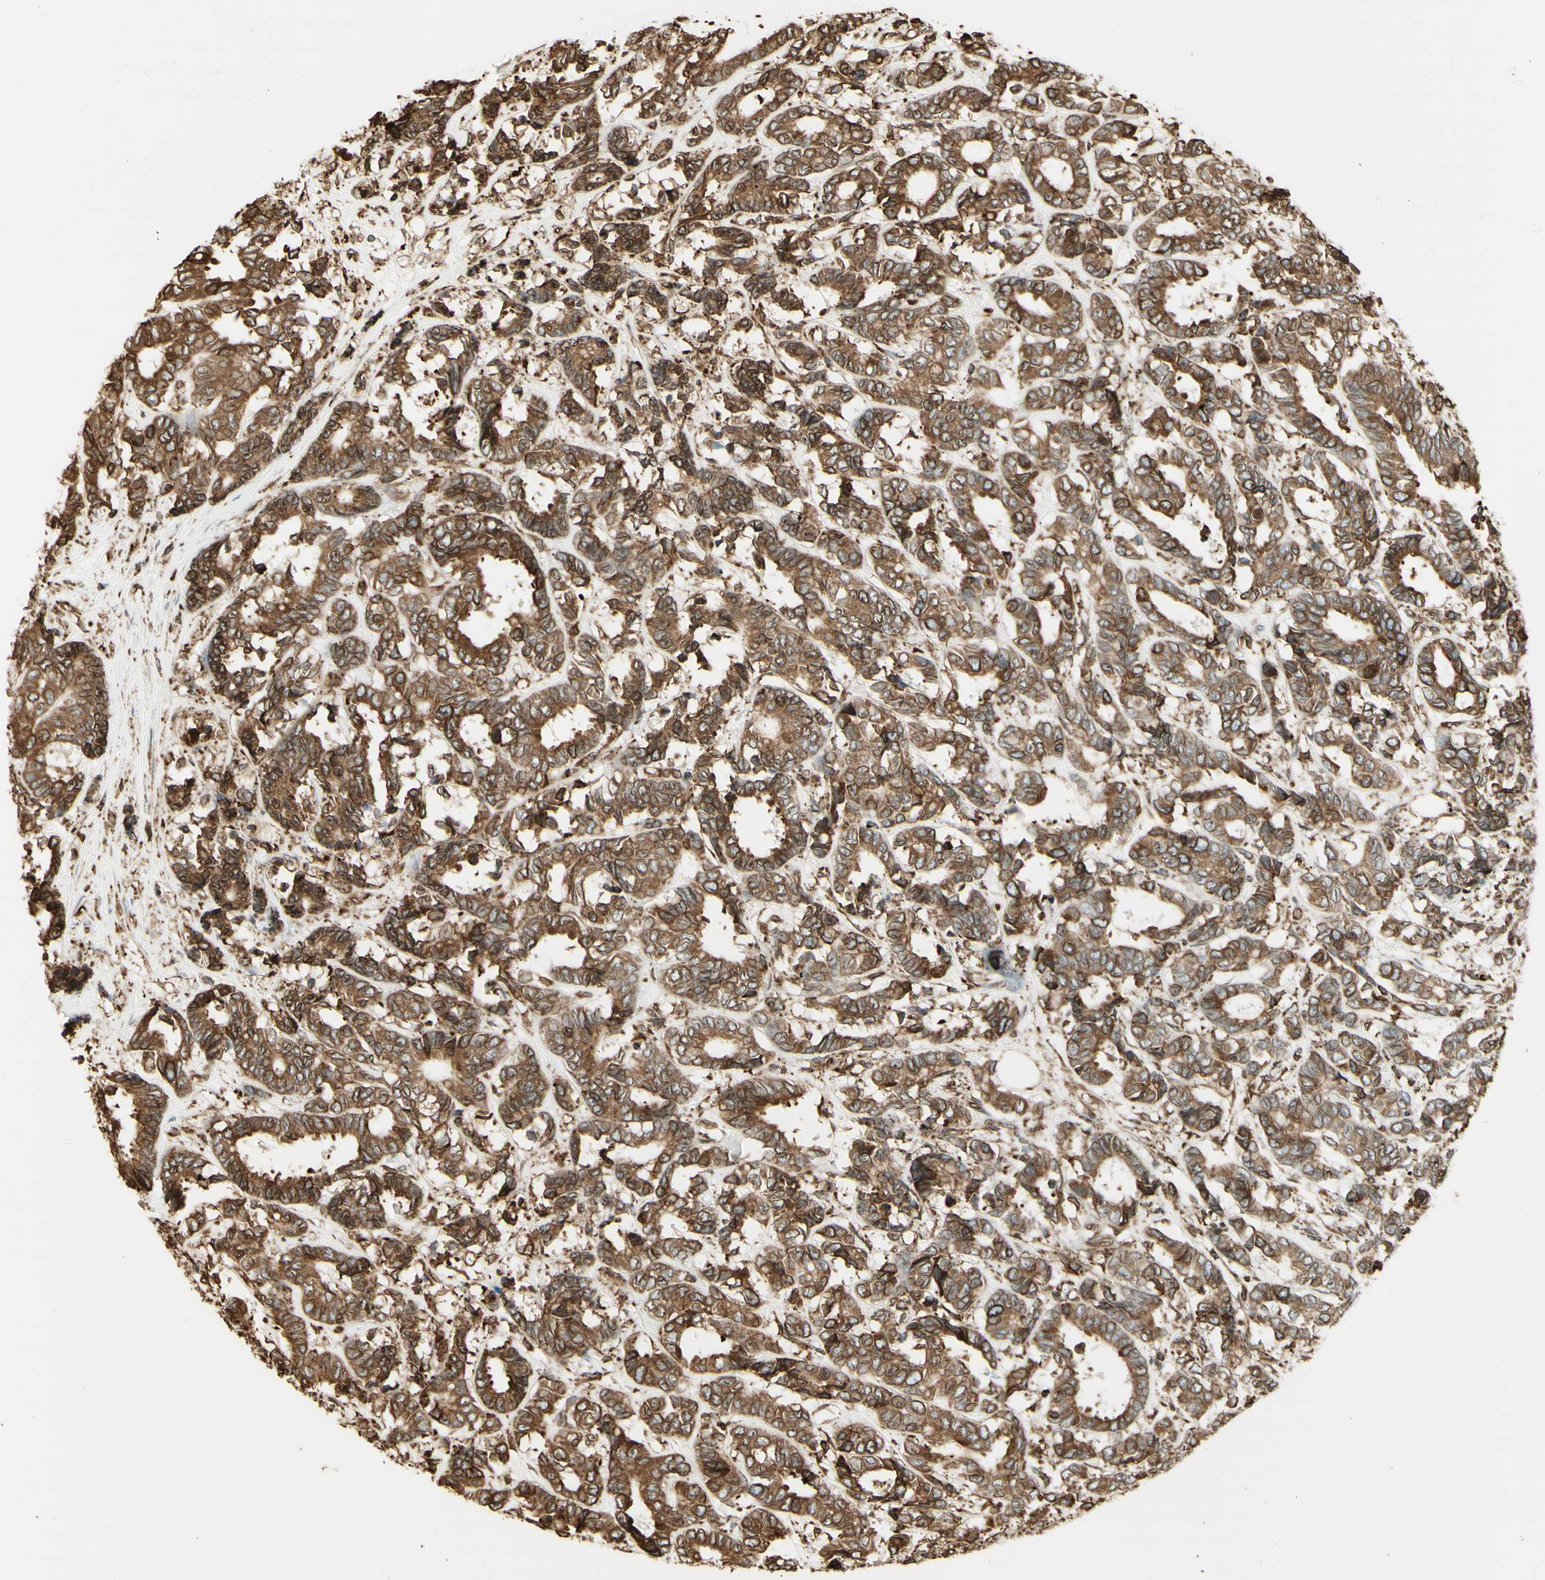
{"staining": {"intensity": "moderate", "quantity": ">75%", "location": "cytoplasmic/membranous"}, "tissue": "breast cancer", "cell_type": "Tumor cells", "image_type": "cancer", "snomed": [{"axis": "morphology", "description": "Duct carcinoma"}, {"axis": "topography", "description": "Breast"}], "caption": "IHC photomicrograph of intraductal carcinoma (breast) stained for a protein (brown), which demonstrates medium levels of moderate cytoplasmic/membranous staining in approximately >75% of tumor cells.", "gene": "CANX", "patient": {"sex": "female", "age": 87}}